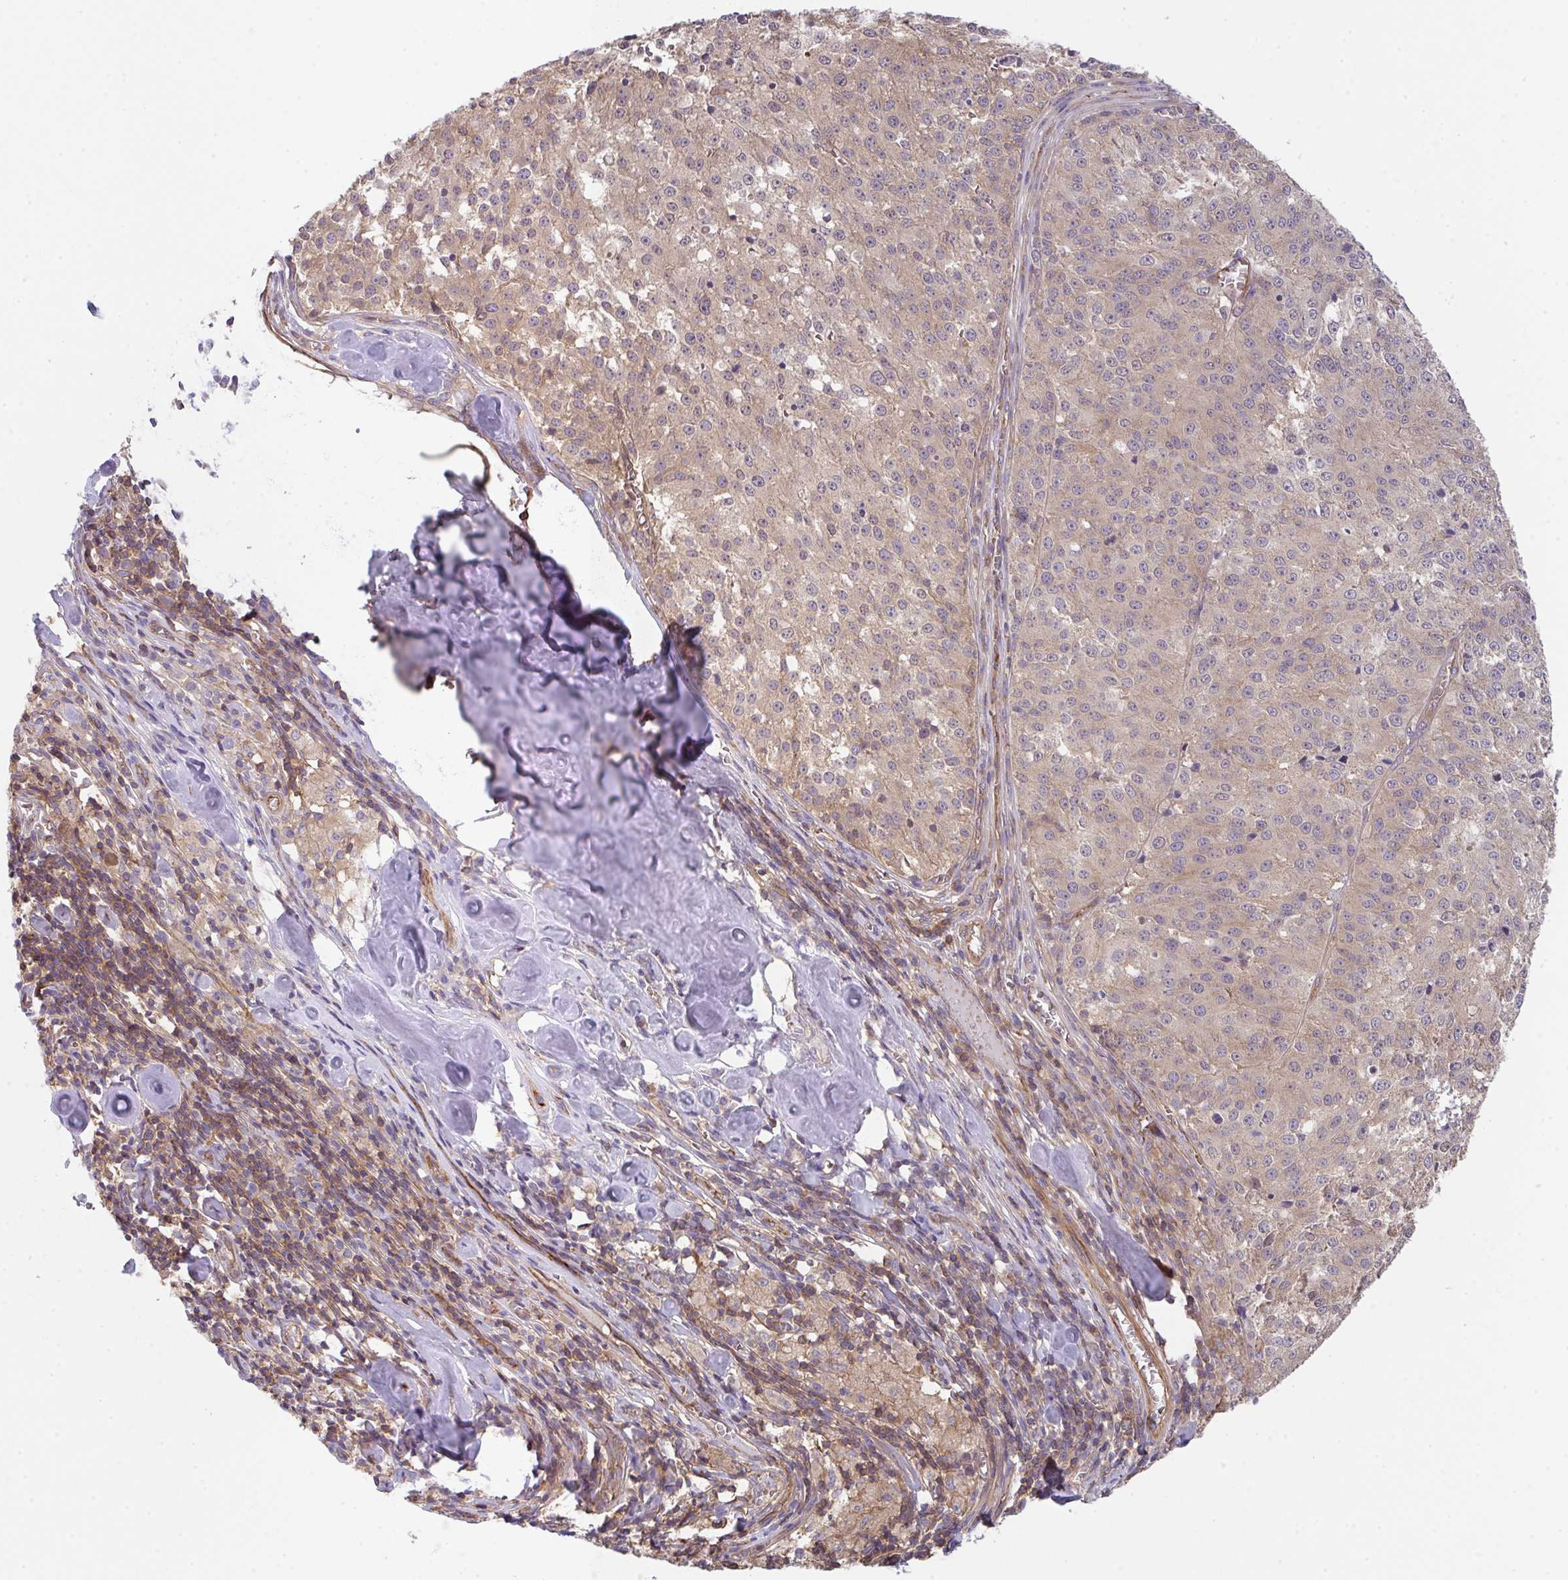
{"staining": {"intensity": "weak", "quantity": ">75%", "location": "cytoplasmic/membranous"}, "tissue": "melanoma", "cell_type": "Tumor cells", "image_type": "cancer", "snomed": [{"axis": "morphology", "description": "Malignant melanoma, Metastatic site"}, {"axis": "topography", "description": "Lymph node"}], "caption": "This micrograph demonstrates IHC staining of melanoma, with low weak cytoplasmic/membranous staining in approximately >75% of tumor cells.", "gene": "TMEM229A", "patient": {"sex": "female", "age": 64}}